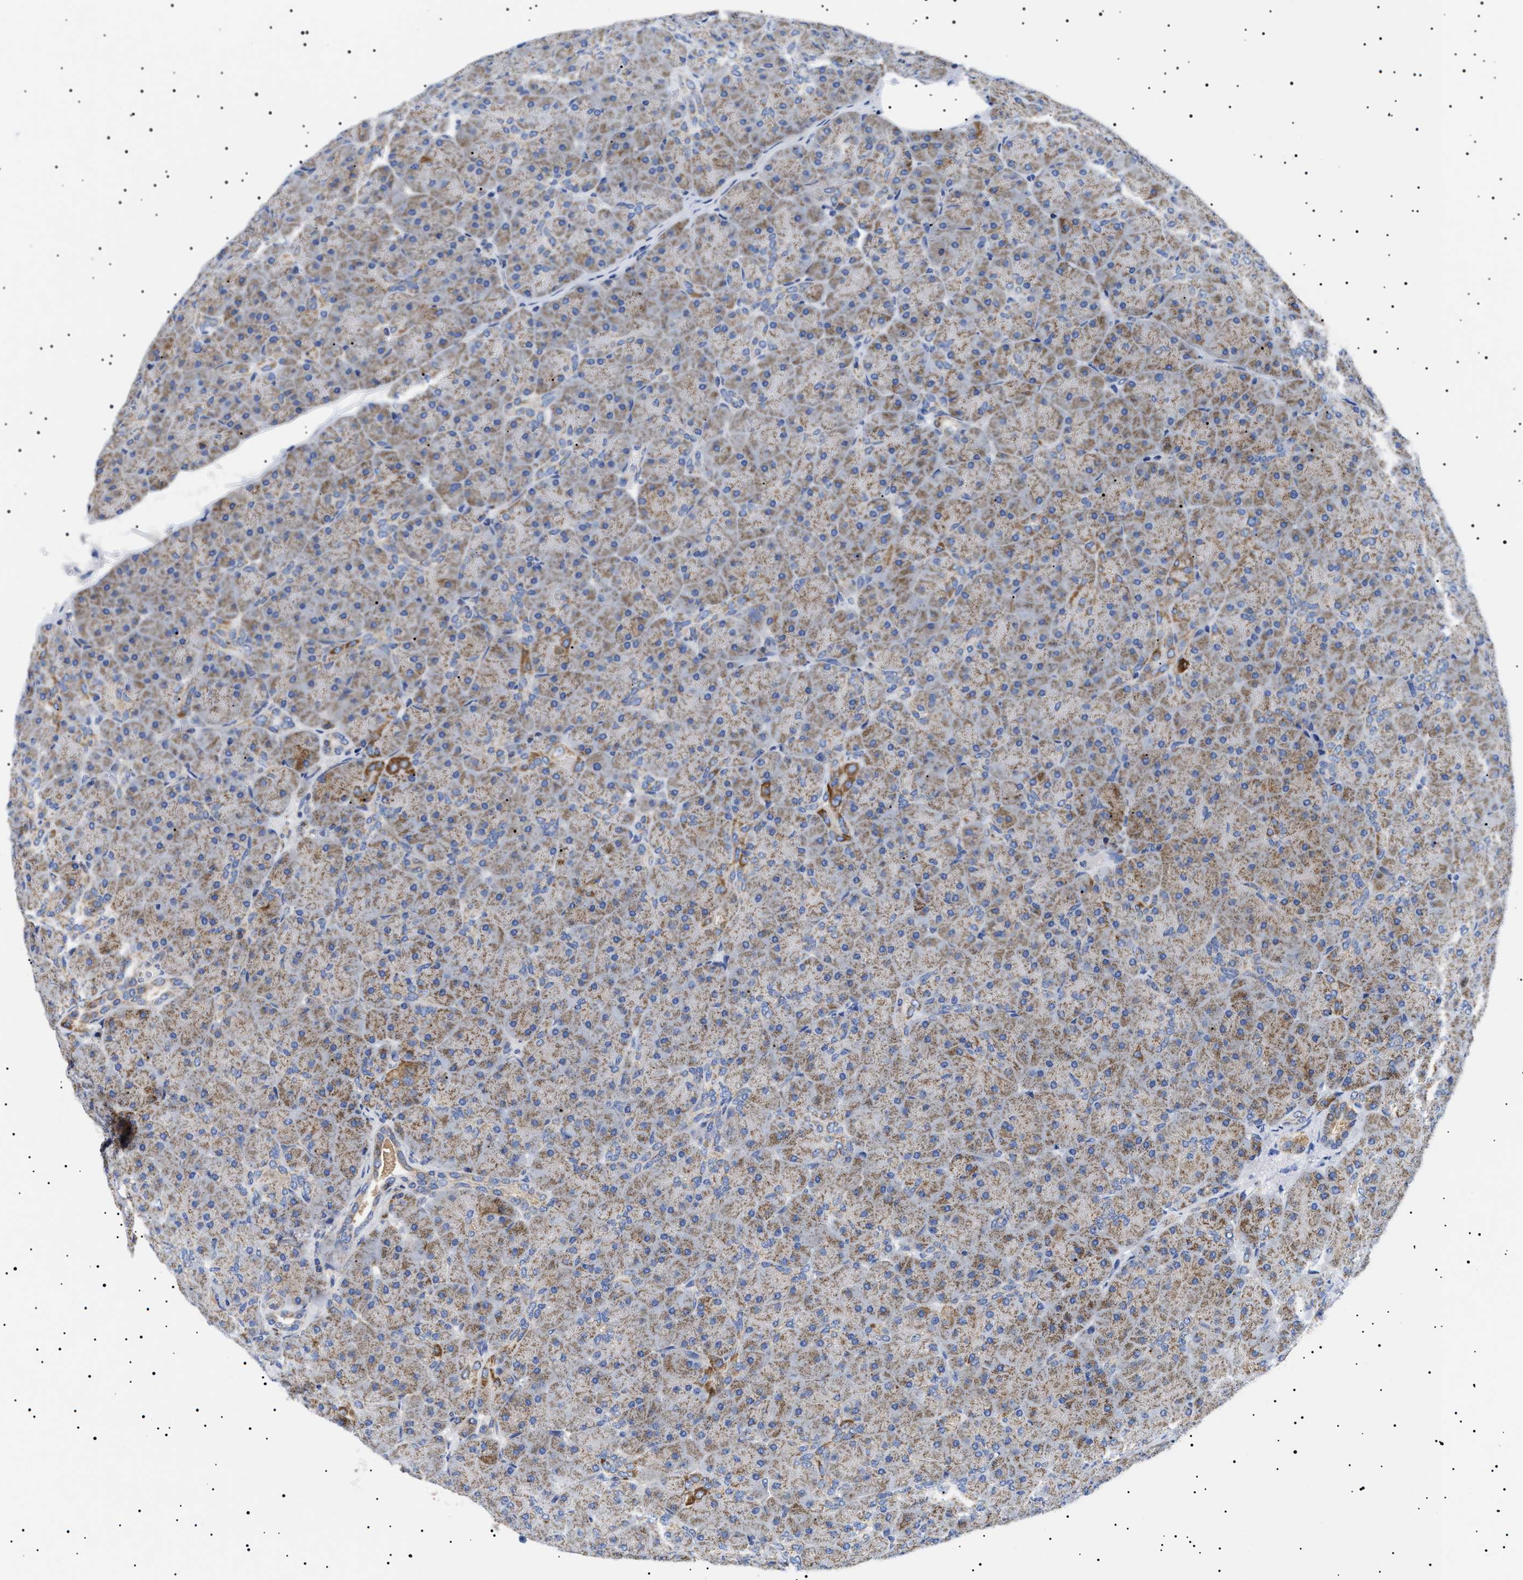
{"staining": {"intensity": "moderate", "quantity": ">75%", "location": "cytoplasmic/membranous"}, "tissue": "pancreas", "cell_type": "Exocrine glandular cells", "image_type": "normal", "snomed": [{"axis": "morphology", "description": "Normal tissue, NOS"}, {"axis": "topography", "description": "Pancreas"}], "caption": "IHC image of unremarkable human pancreas stained for a protein (brown), which shows medium levels of moderate cytoplasmic/membranous positivity in about >75% of exocrine glandular cells.", "gene": "CHRDL2", "patient": {"sex": "male", "age": 66}}